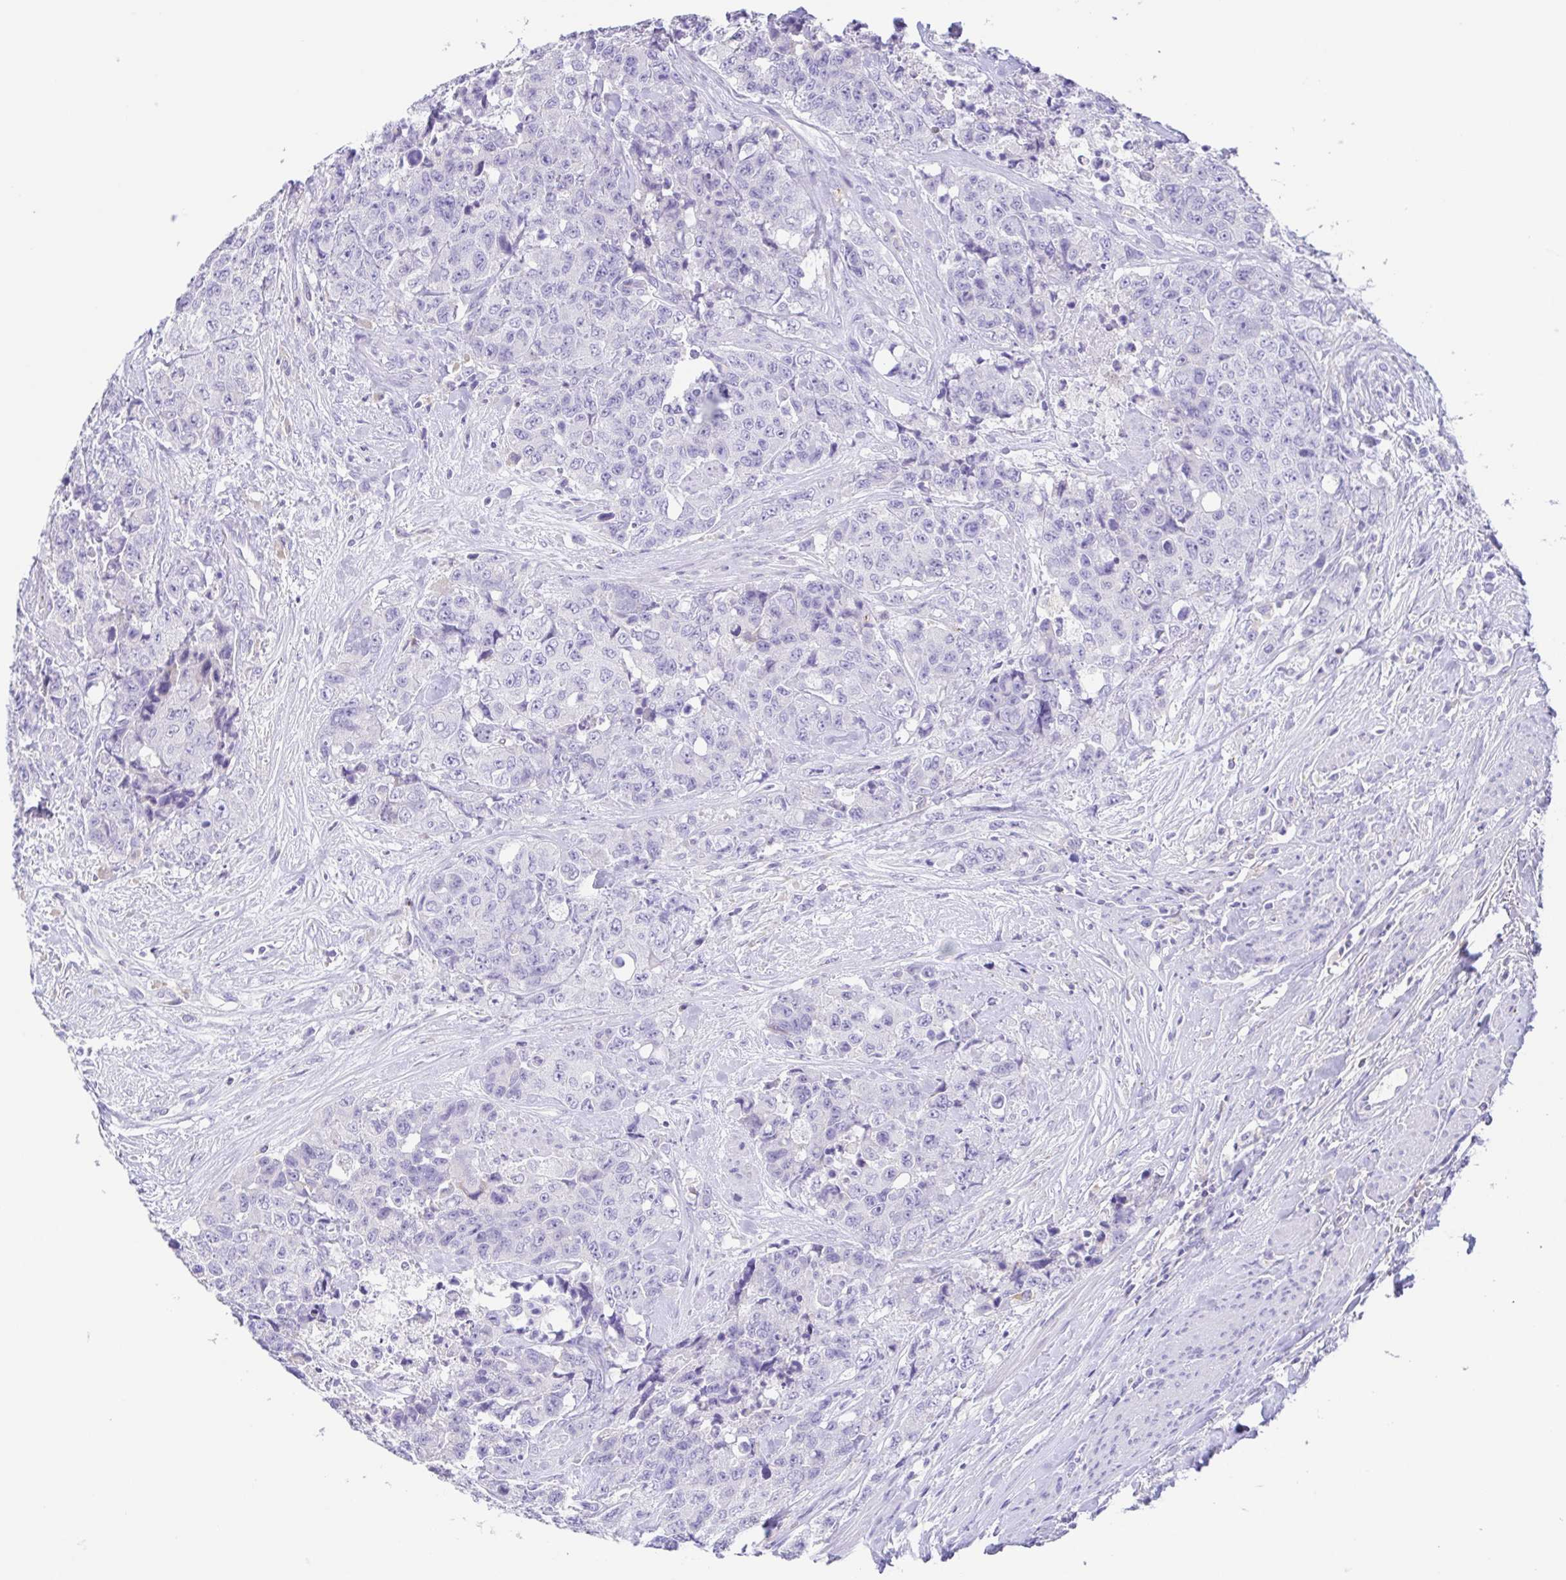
{"staining": {"intensity": "negative", "quantity": "none", "location": "none"}, "tissue": "urothelial cancer", "cell_type": "Tumor cells", "image_type": "cancer", "snomed": [{"axis": "morphology", "description": "Urothelial carcinoma, High grade"}, {"axis": "topography", "description": "Urinary bladder"}], "caption": "DAB (3,3'-diaminobenzidine) immunohistochemical staining of human high-grade urothelial carcinoma reveals no significant expression in tumor cells.", "gene": "ARPP21", "patient": {"sex": "female", "age": 78}}